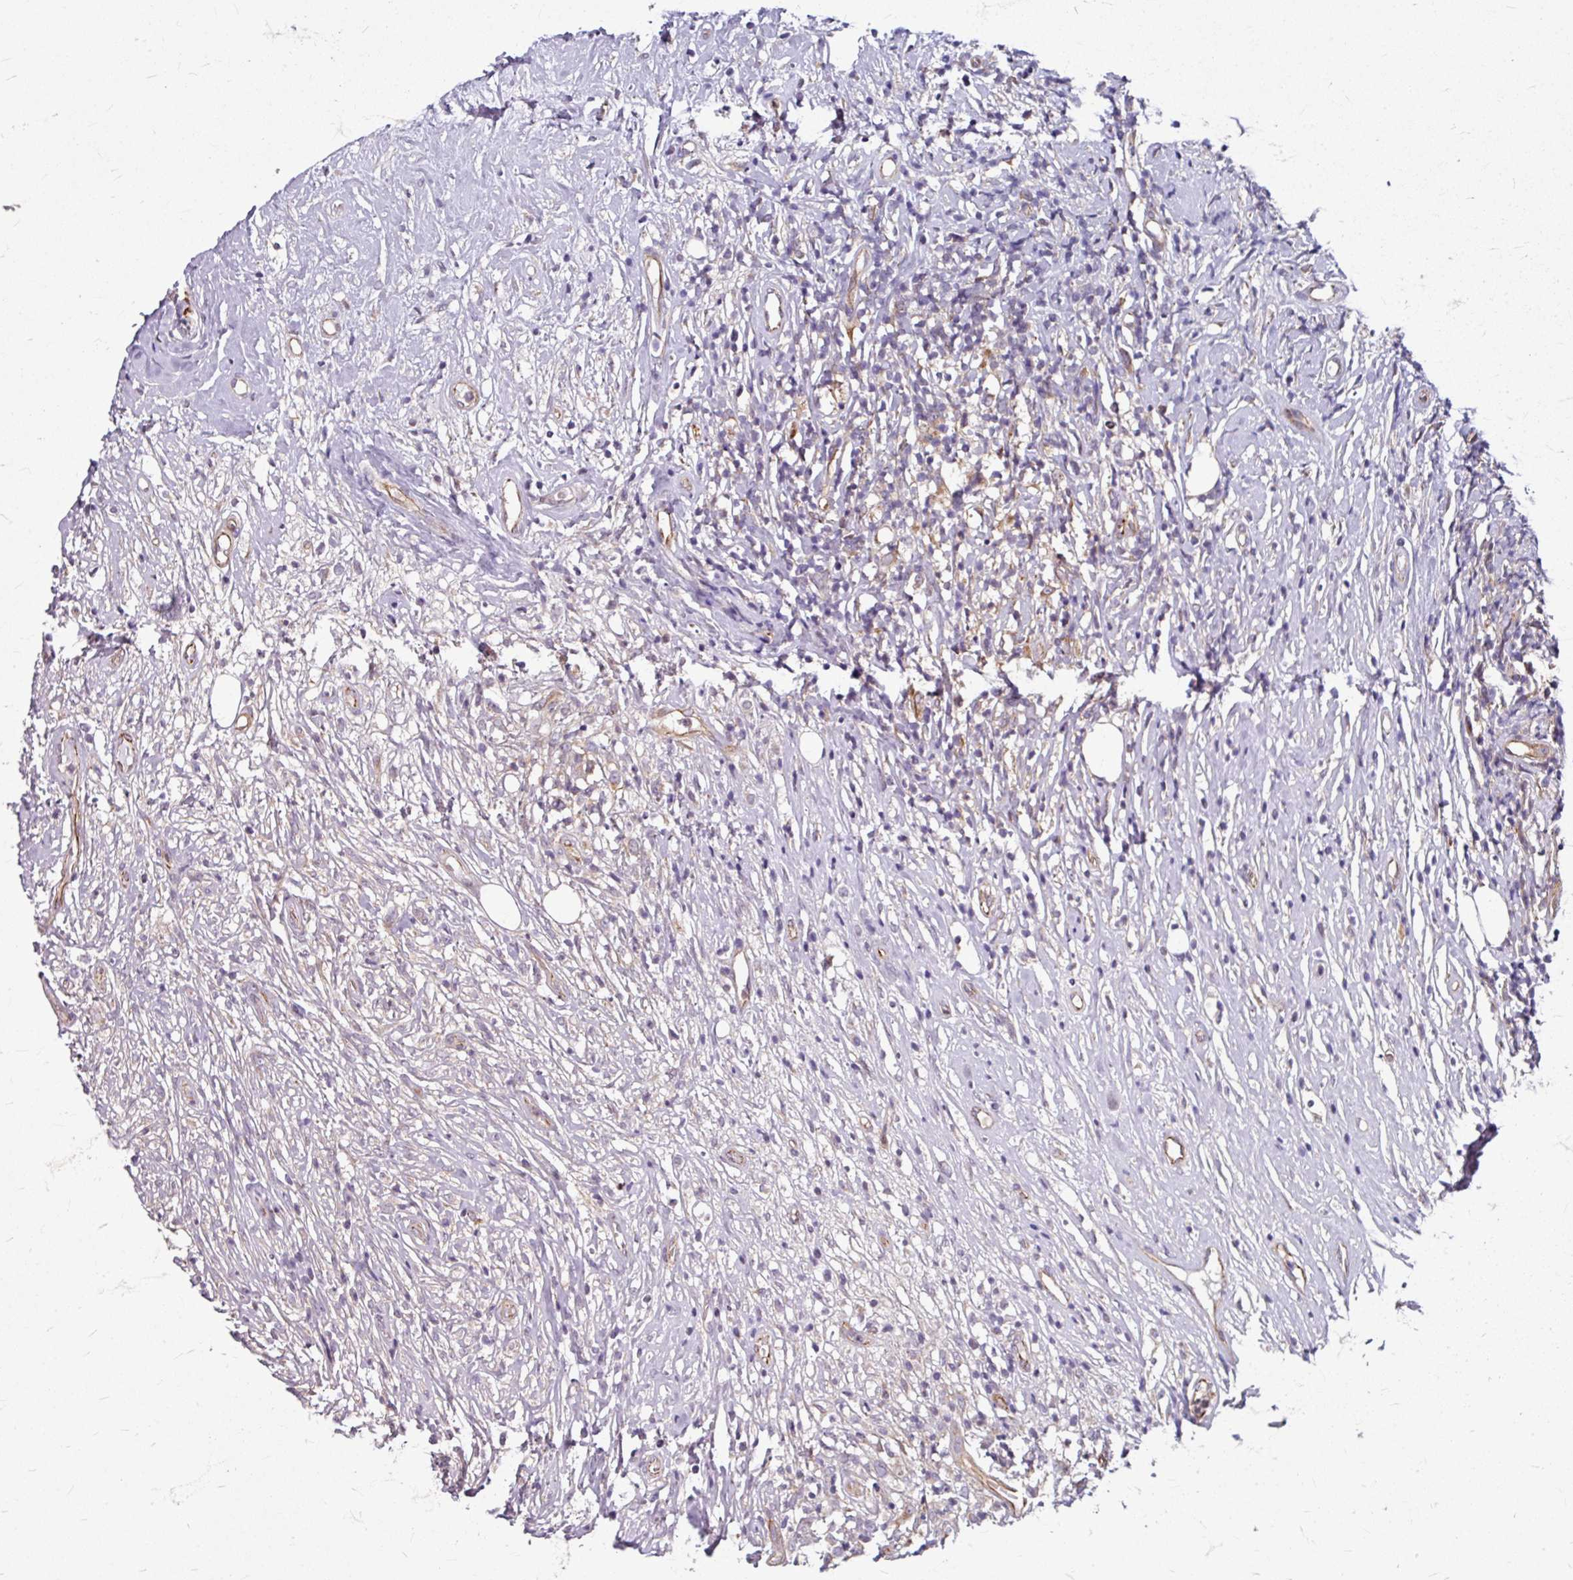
{"staining": {"intensity": "negative", "quantity": "none", "location": "none"}, "tissue": "lymphoma", "cell_type": "Tumor cells", "image_type": "cancer", "snomed": [{"axis": "morphology", "description": "Hodgkin's disease, NOS"}, {"axis": "topography", "description": "No Tissue"}], "caption": "Lymphoma stained for a protein using immunohistochemistry (IHC) shows no staining tumor cells.", "gene": "DAAM2", "patient": {"sex": "female", "age": 21}}